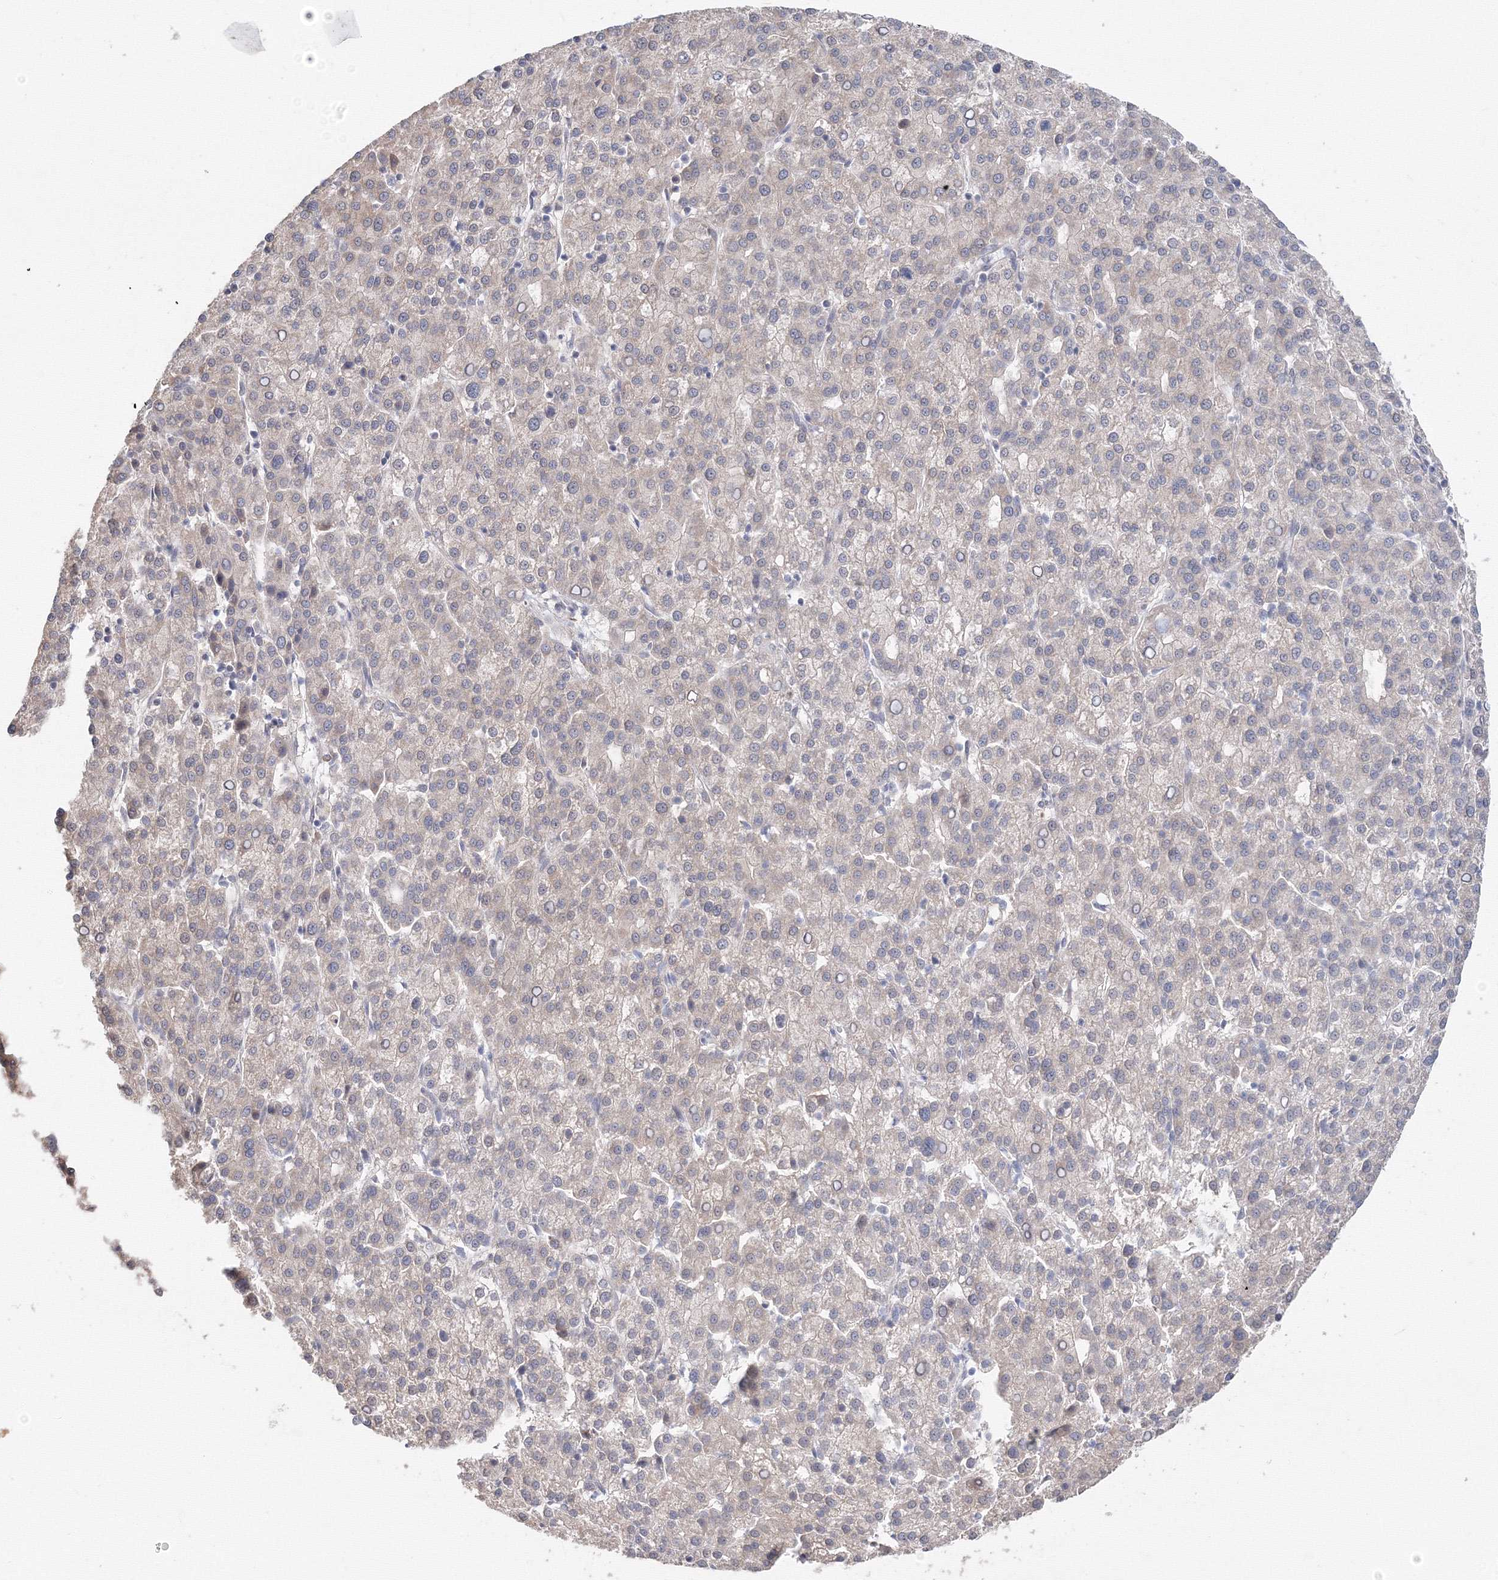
{"staining": {"intensity": "negative", "quantity": "none", "location": "none"}, "tissue": "liver cancer", "cell_type": "Tumor cells", "image_type": "cancer", "snomed": [{"axis": "morphology", "description": "Carcinoma, Hepatocellular, NOS"}, {"axis": "topography", "description": "Liver"}], "caption": "High magnification brightfield microscopy of liver cancer (hepatocellular carcinoma) stained with DAB (brown) and counterstained with hematoxylin (blue): tumor cells show no significant expression.", "gene": "DHRS12", "patient": {"sex": "female", "age": 58}}